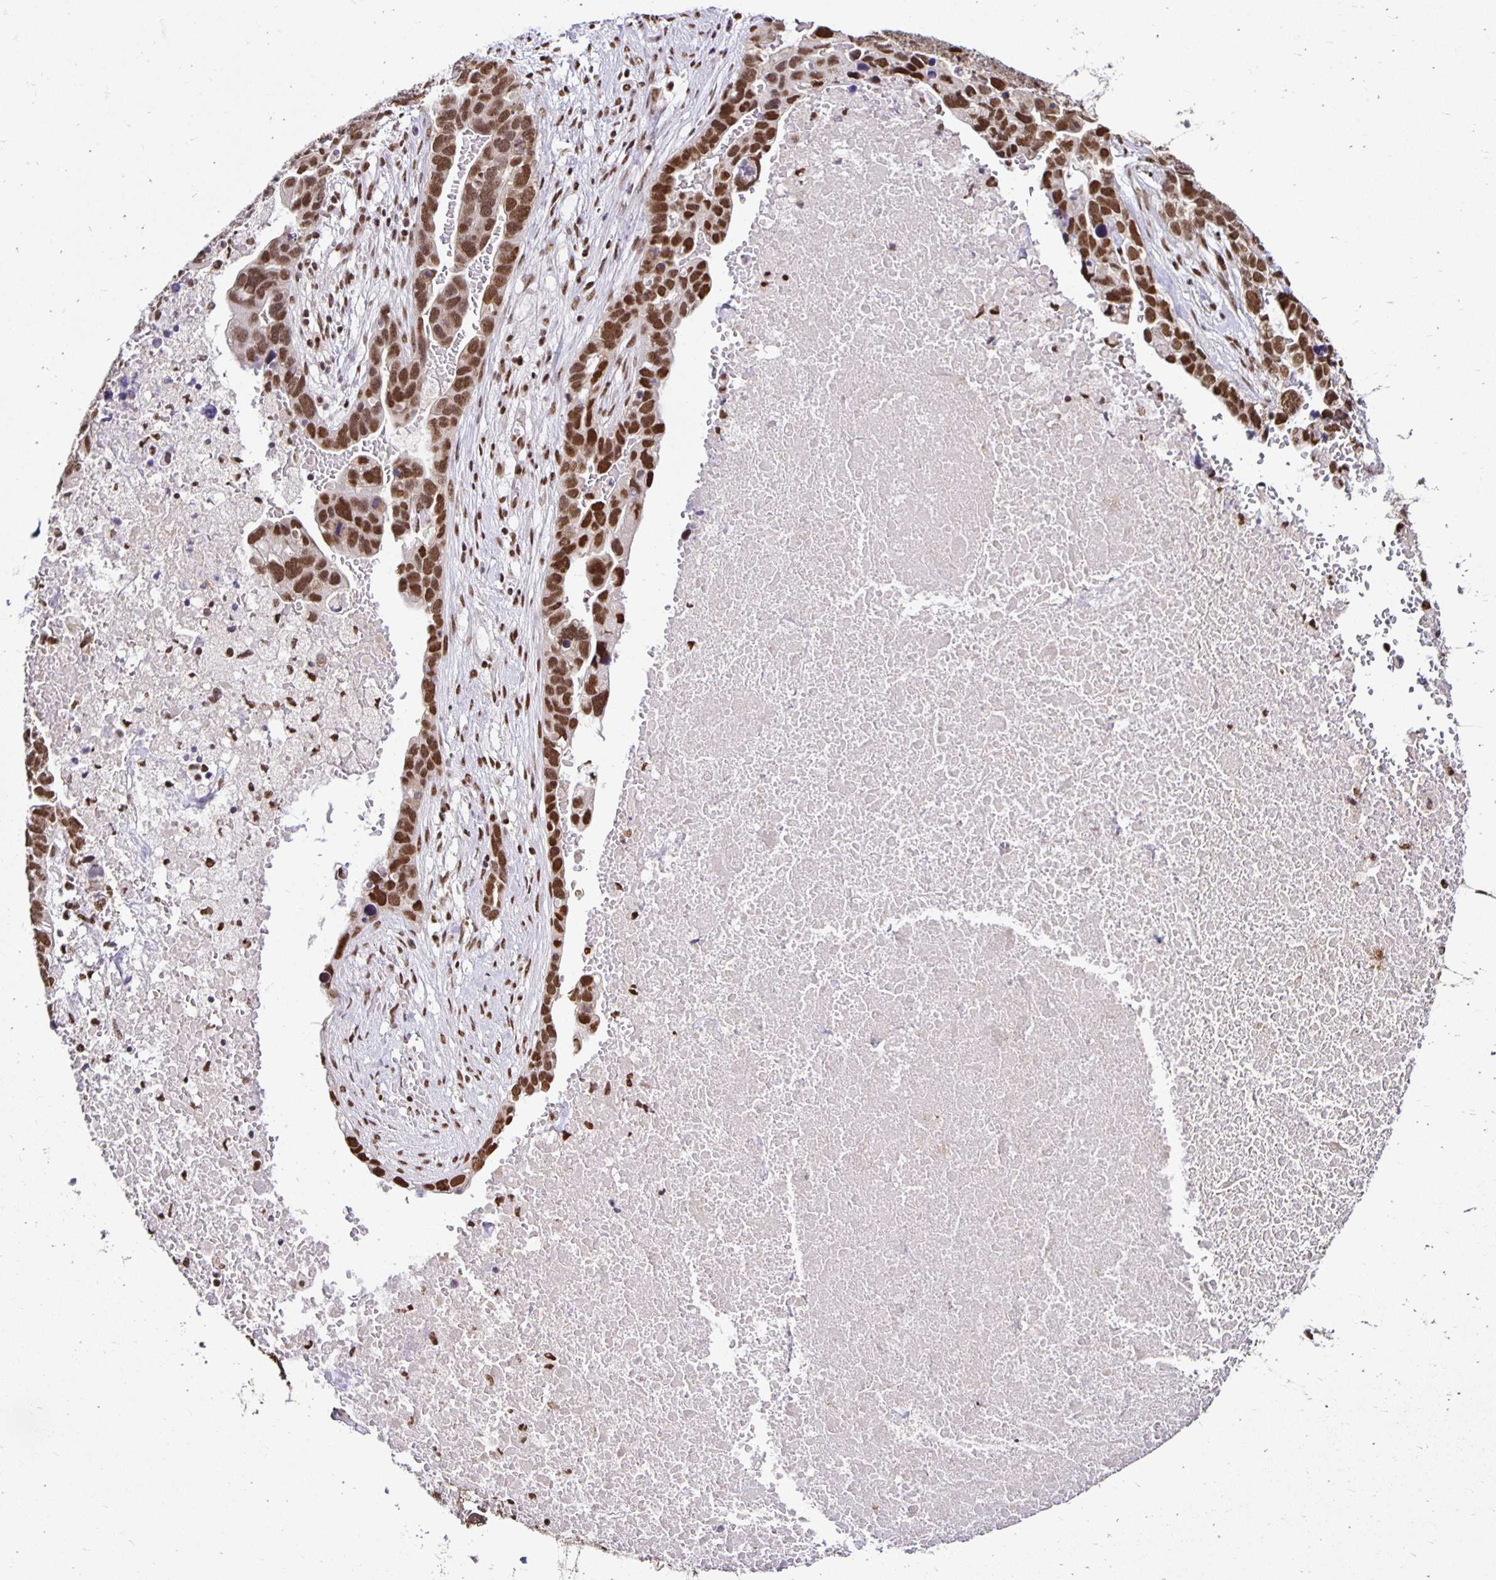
{"staining": {"intensity": "strong", "quantity": ">75%", "location": "nuclear"}, "tissue": "ovarian cancer", "cell_type": "Tumor cells", "image_type": "cancer", "snomed": [{"axis": "morphology", "description": "Cystadenocarcinoma, serous, NOS"}, {"axis": "topography", "description": "Ovary"}], "caption": "Ovarian cancer tissue shows strong nuclear staining in about >75% of tumor cells", "gene": "ZNF579", "patient": {"sex": "female", "age": 54}}